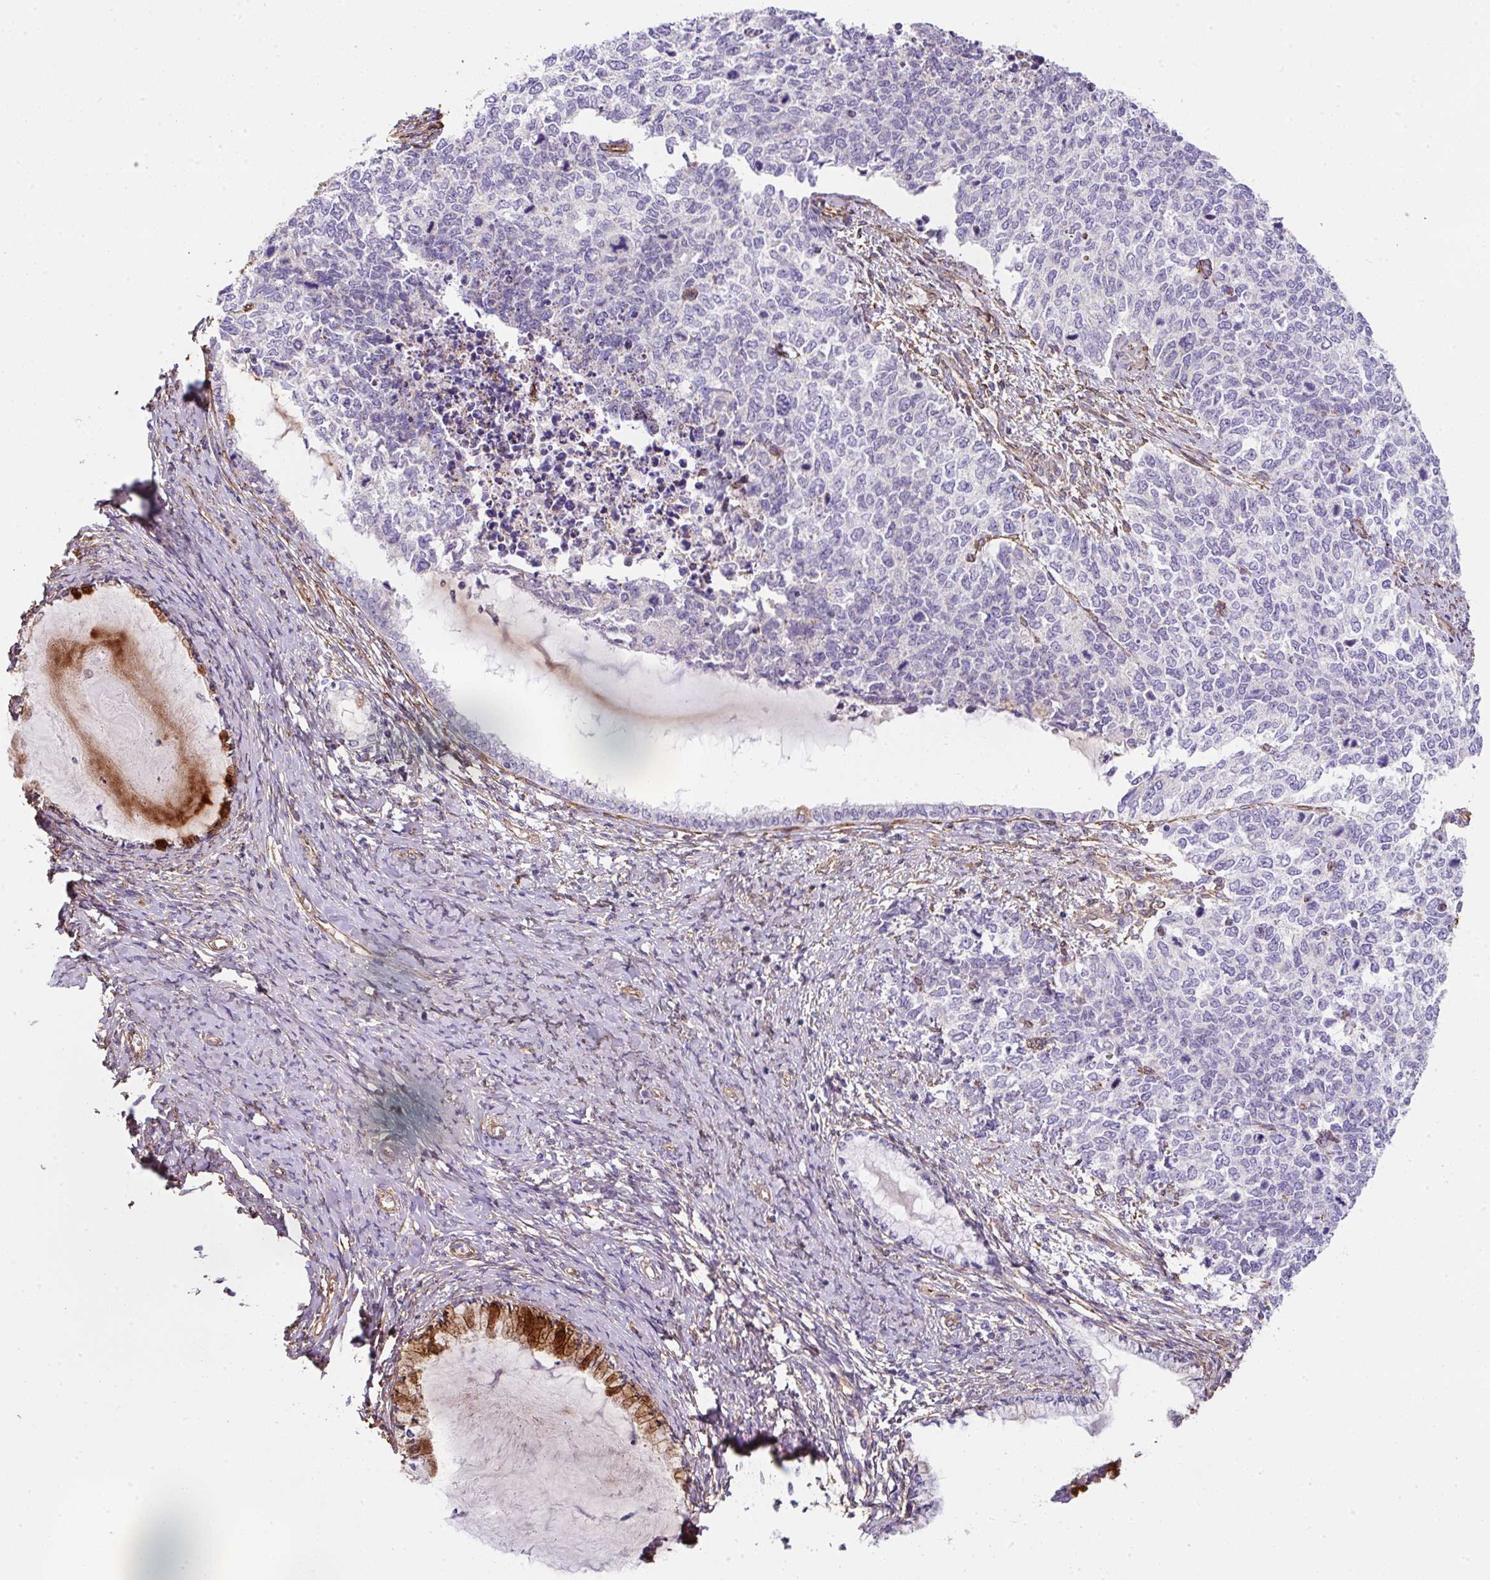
{"staining": {"intensity": "negative", "quantity": "none", "location": "none"}, "tissue": "cervical cancer", "cell_type": "Tumor cells", "image_type": "cancer", "snomed": [{"axis": "morphology", "description": "Squamous cell carcinoma, NOS"}, {"axis": "topography", "description": "Cervix"}], "caption": "Histopathology image shows no protein expression in tumor cells of squamous cell carcinoma (cervical) tissue.", "gene": "ANKUB1", "patient": {"sex": "female", "age": 63}}